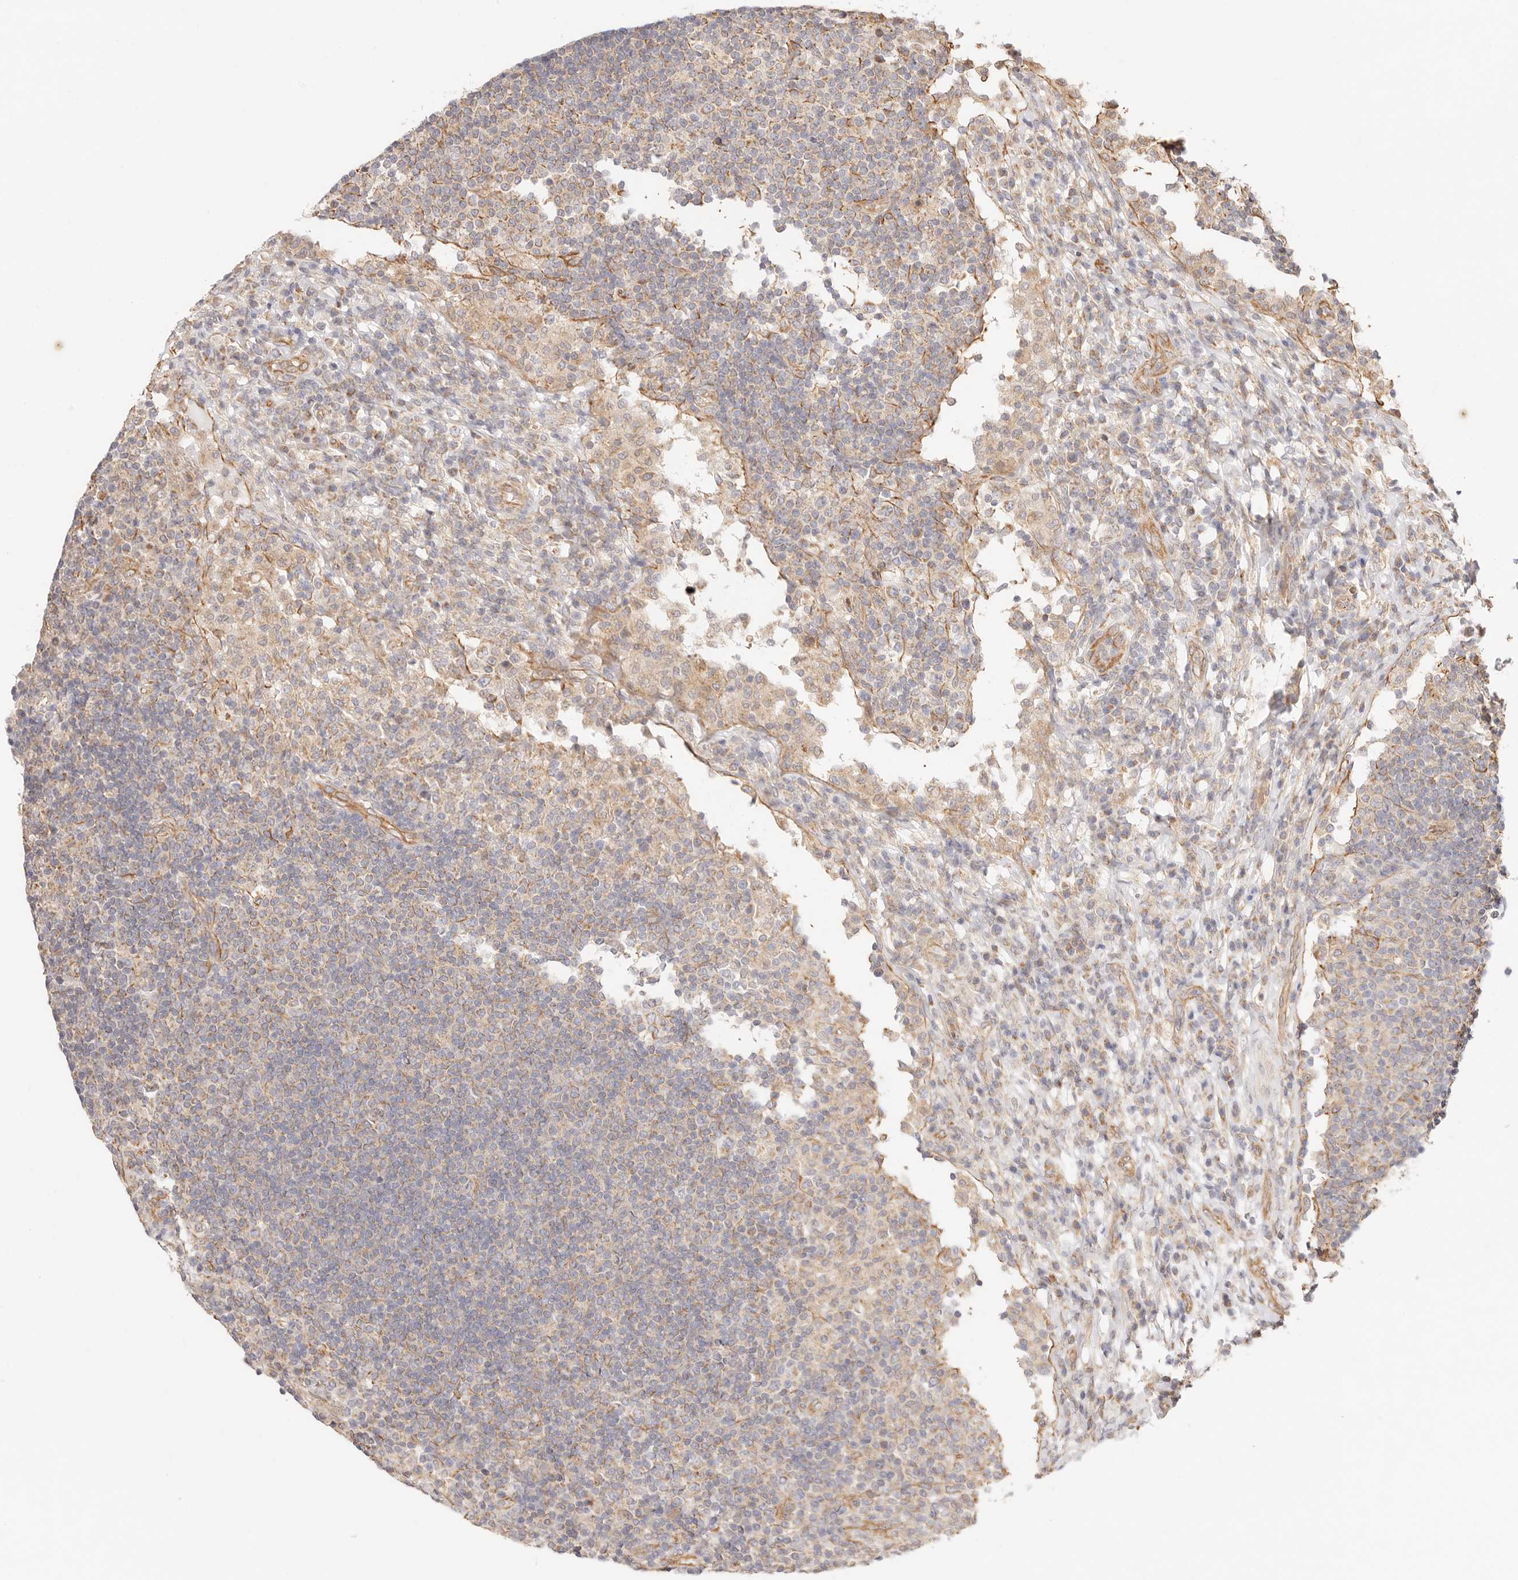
{"staining": {"intensity": "negative", "quantity": "none", "location": "none"}, "tissue": "lymph node", "cell_type": "Germinal center cells", "image_type": "normal", "snomed": [{"axis": "morphology", "description": "Normal tissue, NOS"}, {"axis": "topography", "description": "Lymph node"}], "caption": "Image shows no protein staining in germinal center cells of normal lymph node.", "gene": "ZC3H11A", "patient": {"sex": "female", "age": 53}}